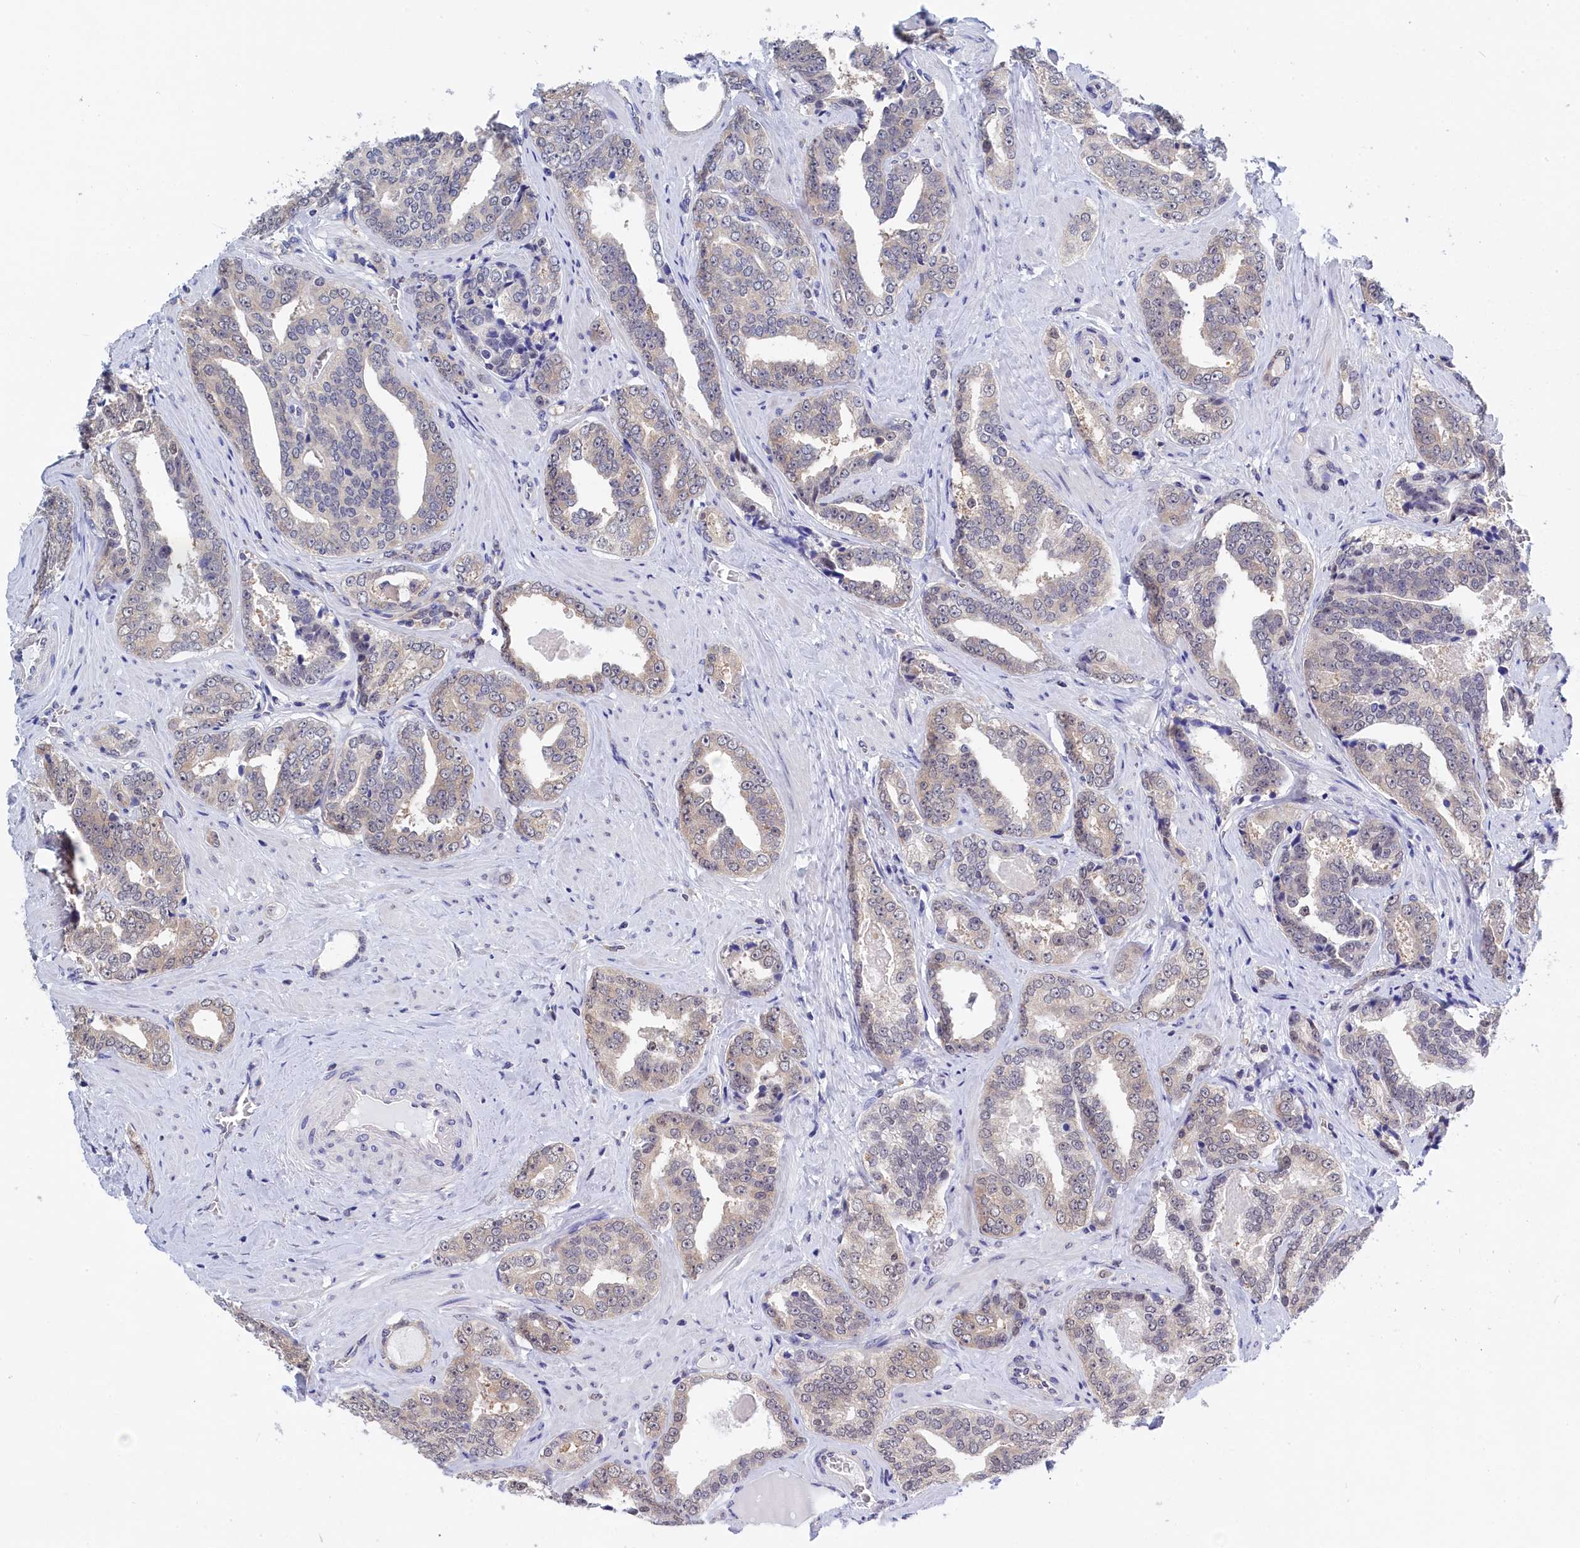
{"staining": {"intensity": "negative", "quantity": "none", "location": "none"}, "tissue": "prostate cancer", "cell_type": "Tumor cells", "image_type": "cancer", "snomed": [{"axis": "morphology", "description": "Adenocarcinoma, High grade"}, {"axis": "topography", "description": "Prostate"}], "caption": "This is a histopathology image of immunohistochemistry (IHC) staining of adenocarcinoma (high-grade) (prostate), which shows no staining in tumor cells.", "gene": "PGP", "patient": {"sex": "male", "age": 67}}